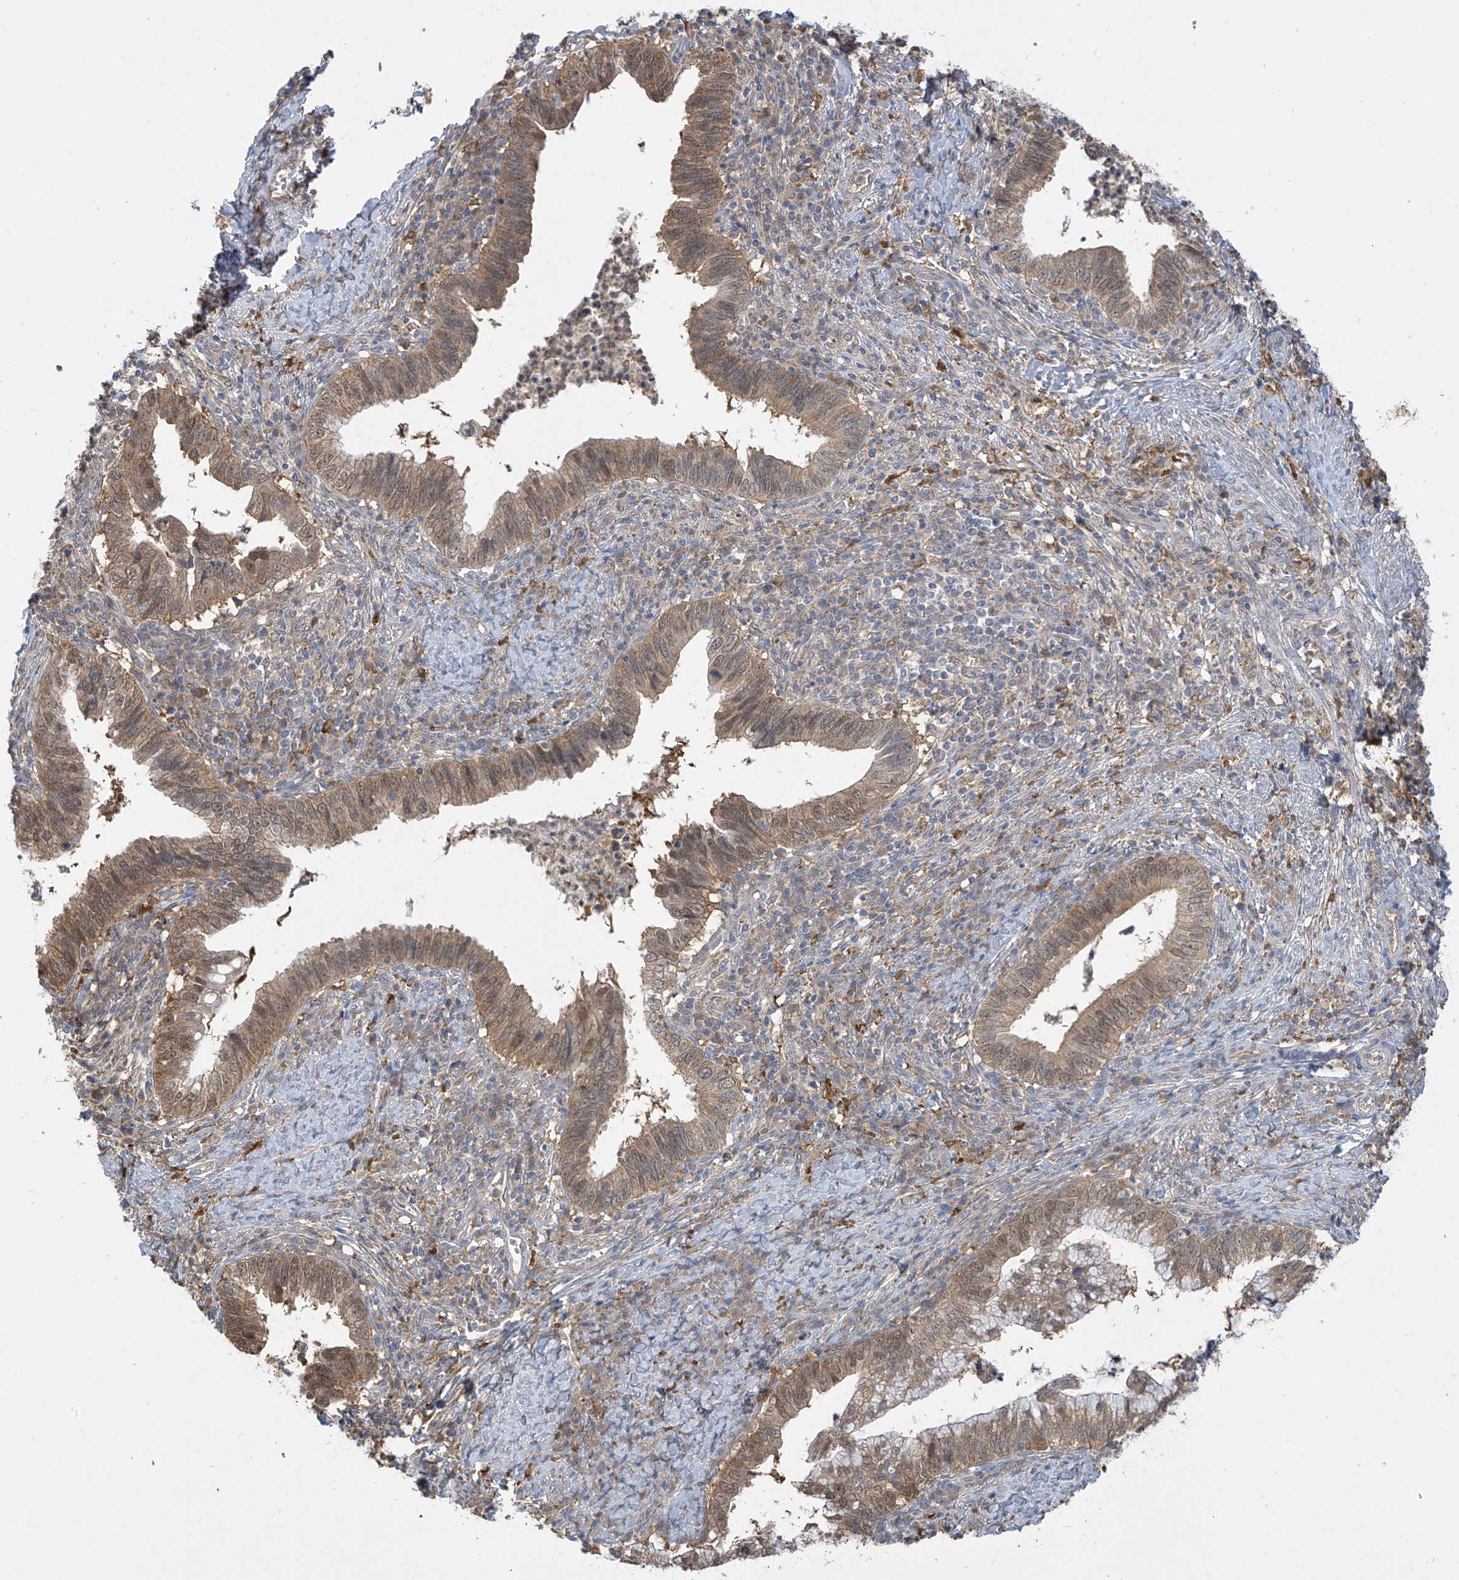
{"staining": {"intensity": "moderate", "quantity": ">75%", "location": "cytoplasmic/membranous,nuclear"}, "tissue": "cervical cancer", "cell_type": "Tumor cells", "image_type": "cancer", "snomed": [{"axis": "morphology", "description": "Adenocarcinoma, NOS"}, {"axis": "topography", "description": "Cervix"}], "caption": "Protein expression analysis of cervical cancer displays moderate cytoplasmic/membranous and nuclear expression in about >75% of tumor cells.", "gene": "IDH1", "patient": {"sex": "female", "age": 36}}